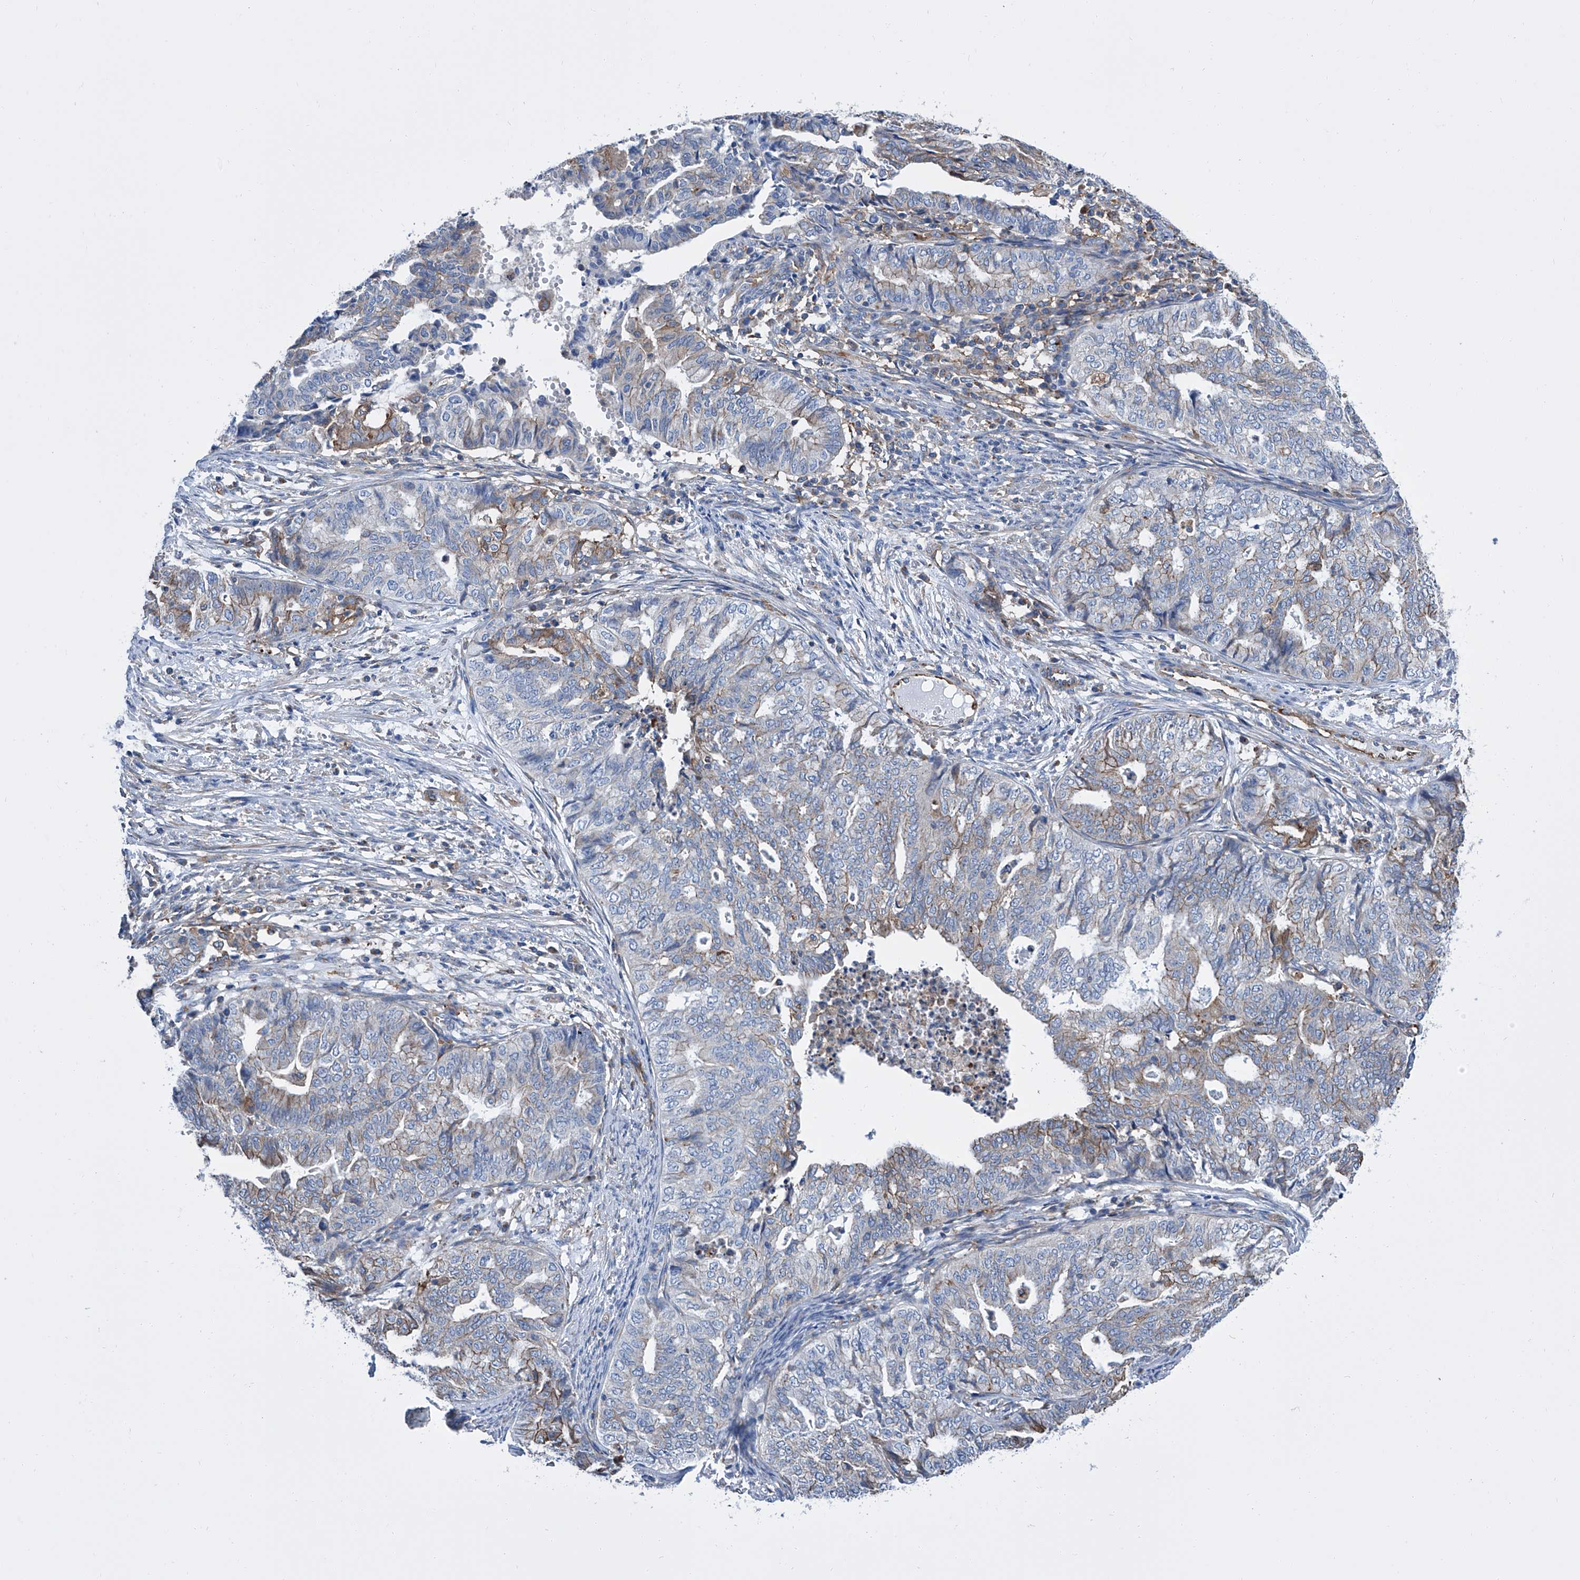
{"staining": {"intensity": "weak", "quantity": "<25%", "location": "cytoplasmic/membranous"}, "tissue": "endometrial cancer", "cell_type": "Tumor cells", "image_type": "cancer", "snomed": [{"axis": "morphology", "description": "Adenocarcinoma, NOS"}, {"axis": "topography", "description": "Endometrium"}], "caption": "Adenocarcinoma (endometrial) stained for a protein using immunohistochemistry (IHC) displays no staining tumor cells.", "gene": "GPT", "patient": {"sex": "female", "age": 79}}